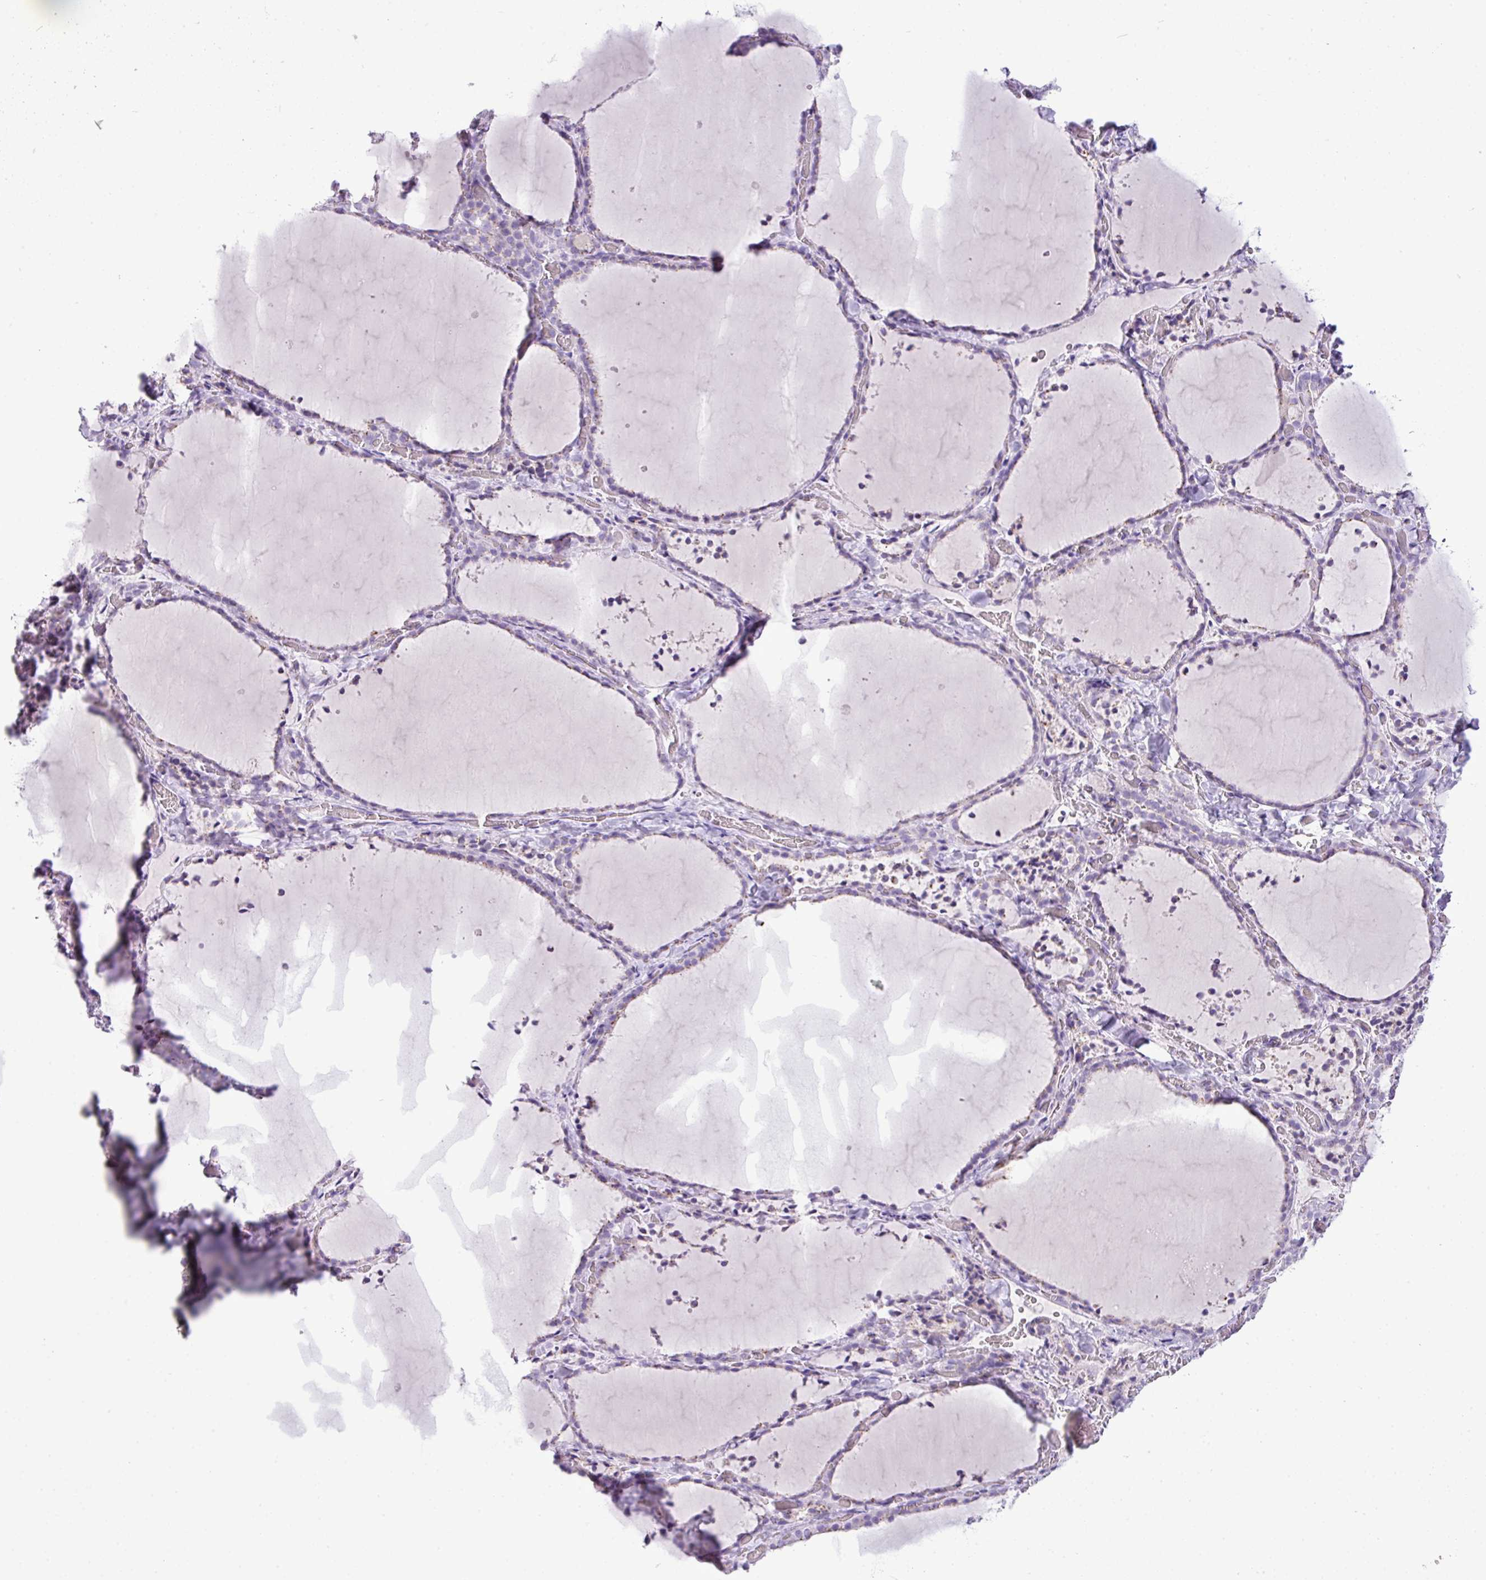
{"staining": {"intensity": "negative", "quantity": "none", "location": "none"}, "tissue": "thyroid gland", "cell_type": "Glandular cells", "image_type": "normal", "snomed": [{"axis": "morphology", "description": "Normal tissue, NOS"}, {"axis": "topography", "description": "Thyroid gland"}], "caption": "Immunohistochemical staining of unremarkable thyroid gland demonstrates no significant positivity in glandular cells.", "gene": "FAM43A", "patient": {"sex": "female", "age": 22}}